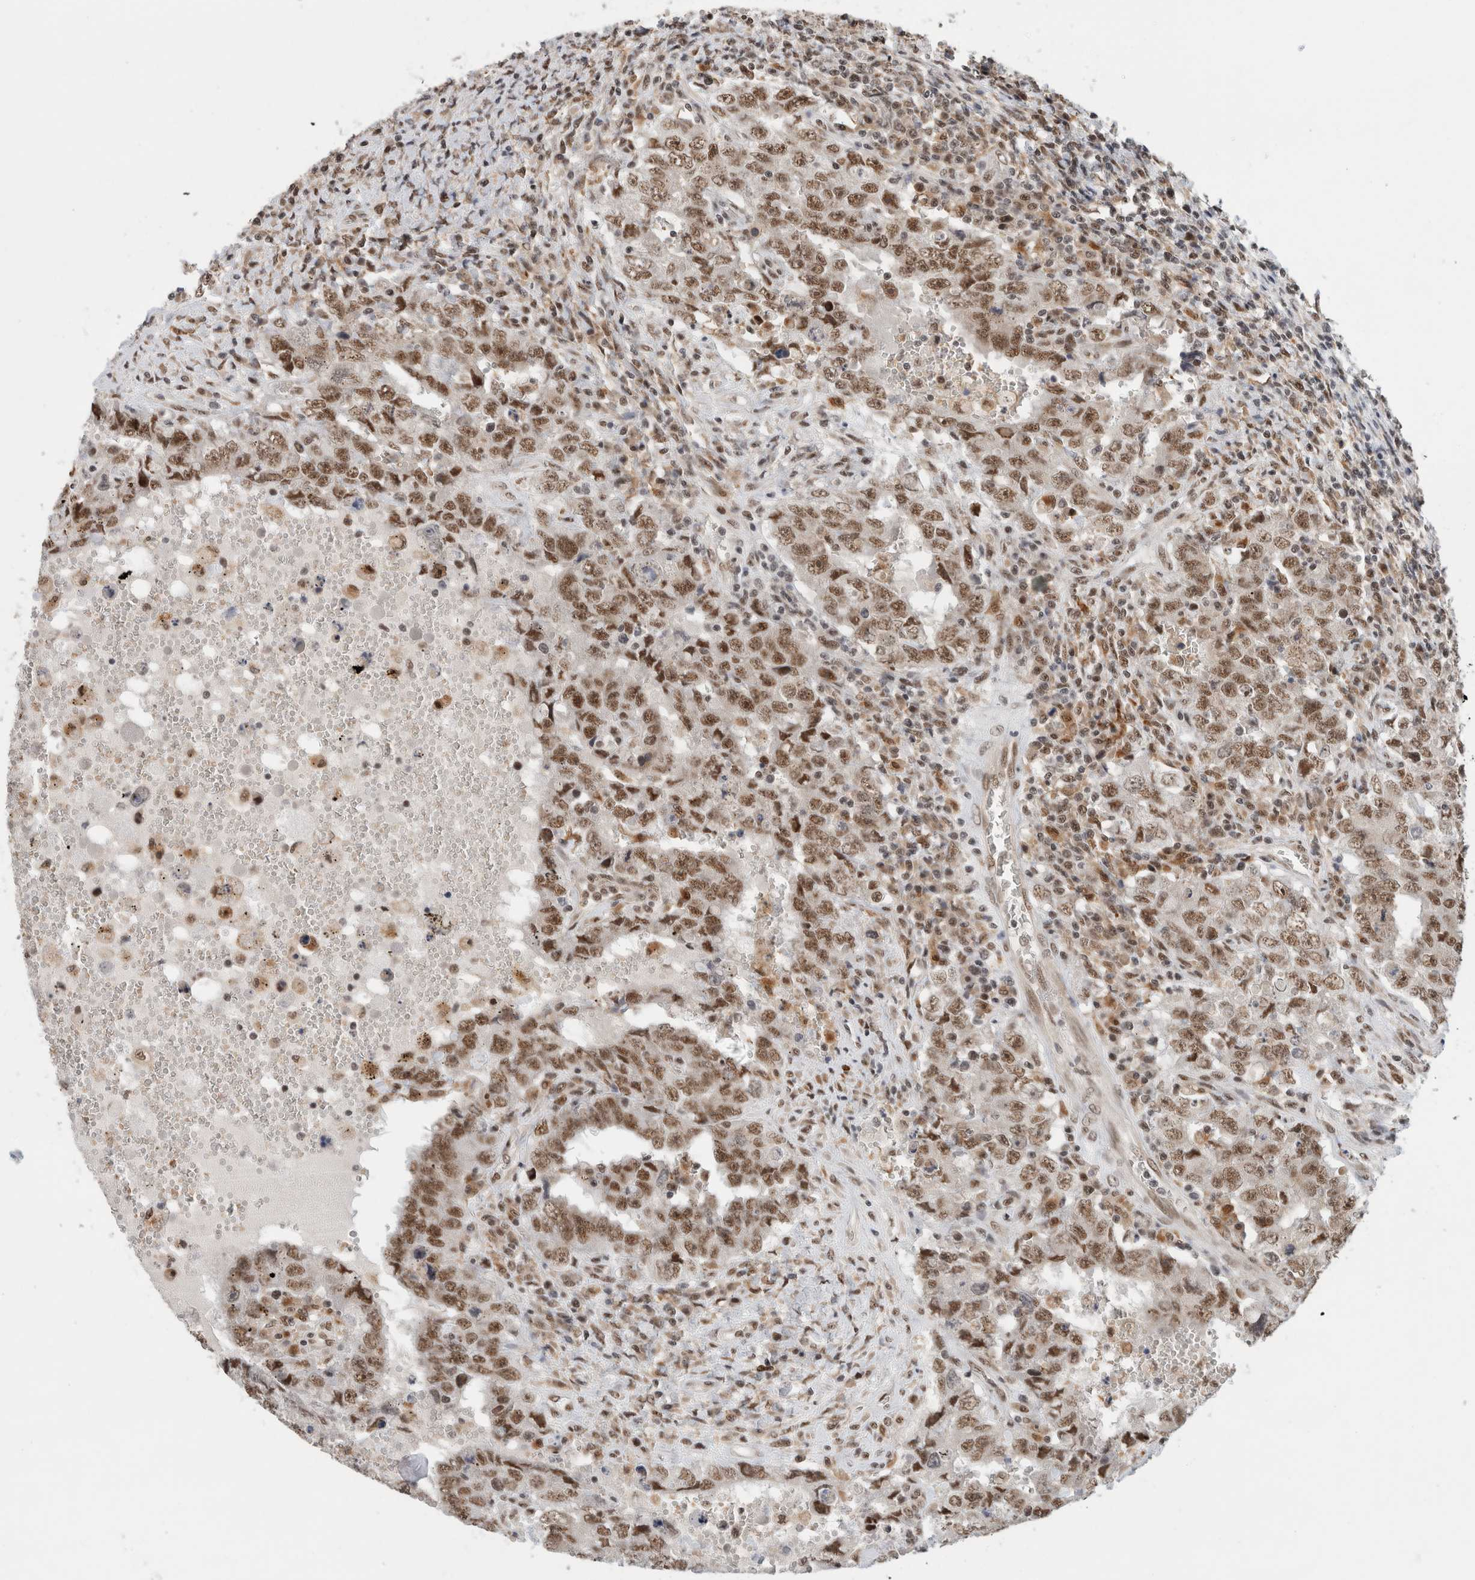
{"staining": {"intensity": "moderate", "quantity": ">75%", "location": "nuclear"}, "tissue": "testis cancer", "cell_type": "Tumor cells", "image_type": "cancer", "snomed": [{"axis": "morphology", "description": "Carcinoma, Embryonal, NOS"}, {"axis": "topography", "description": "Testis"}], "caption": "Human embryonal carcinoma (testis) stained with a brown dye exhibits moderate nuclear positive staining in about >75% of tumor cells.", "gene": "NCAPG2", "patient": {"sex": "male", "age": 26}}